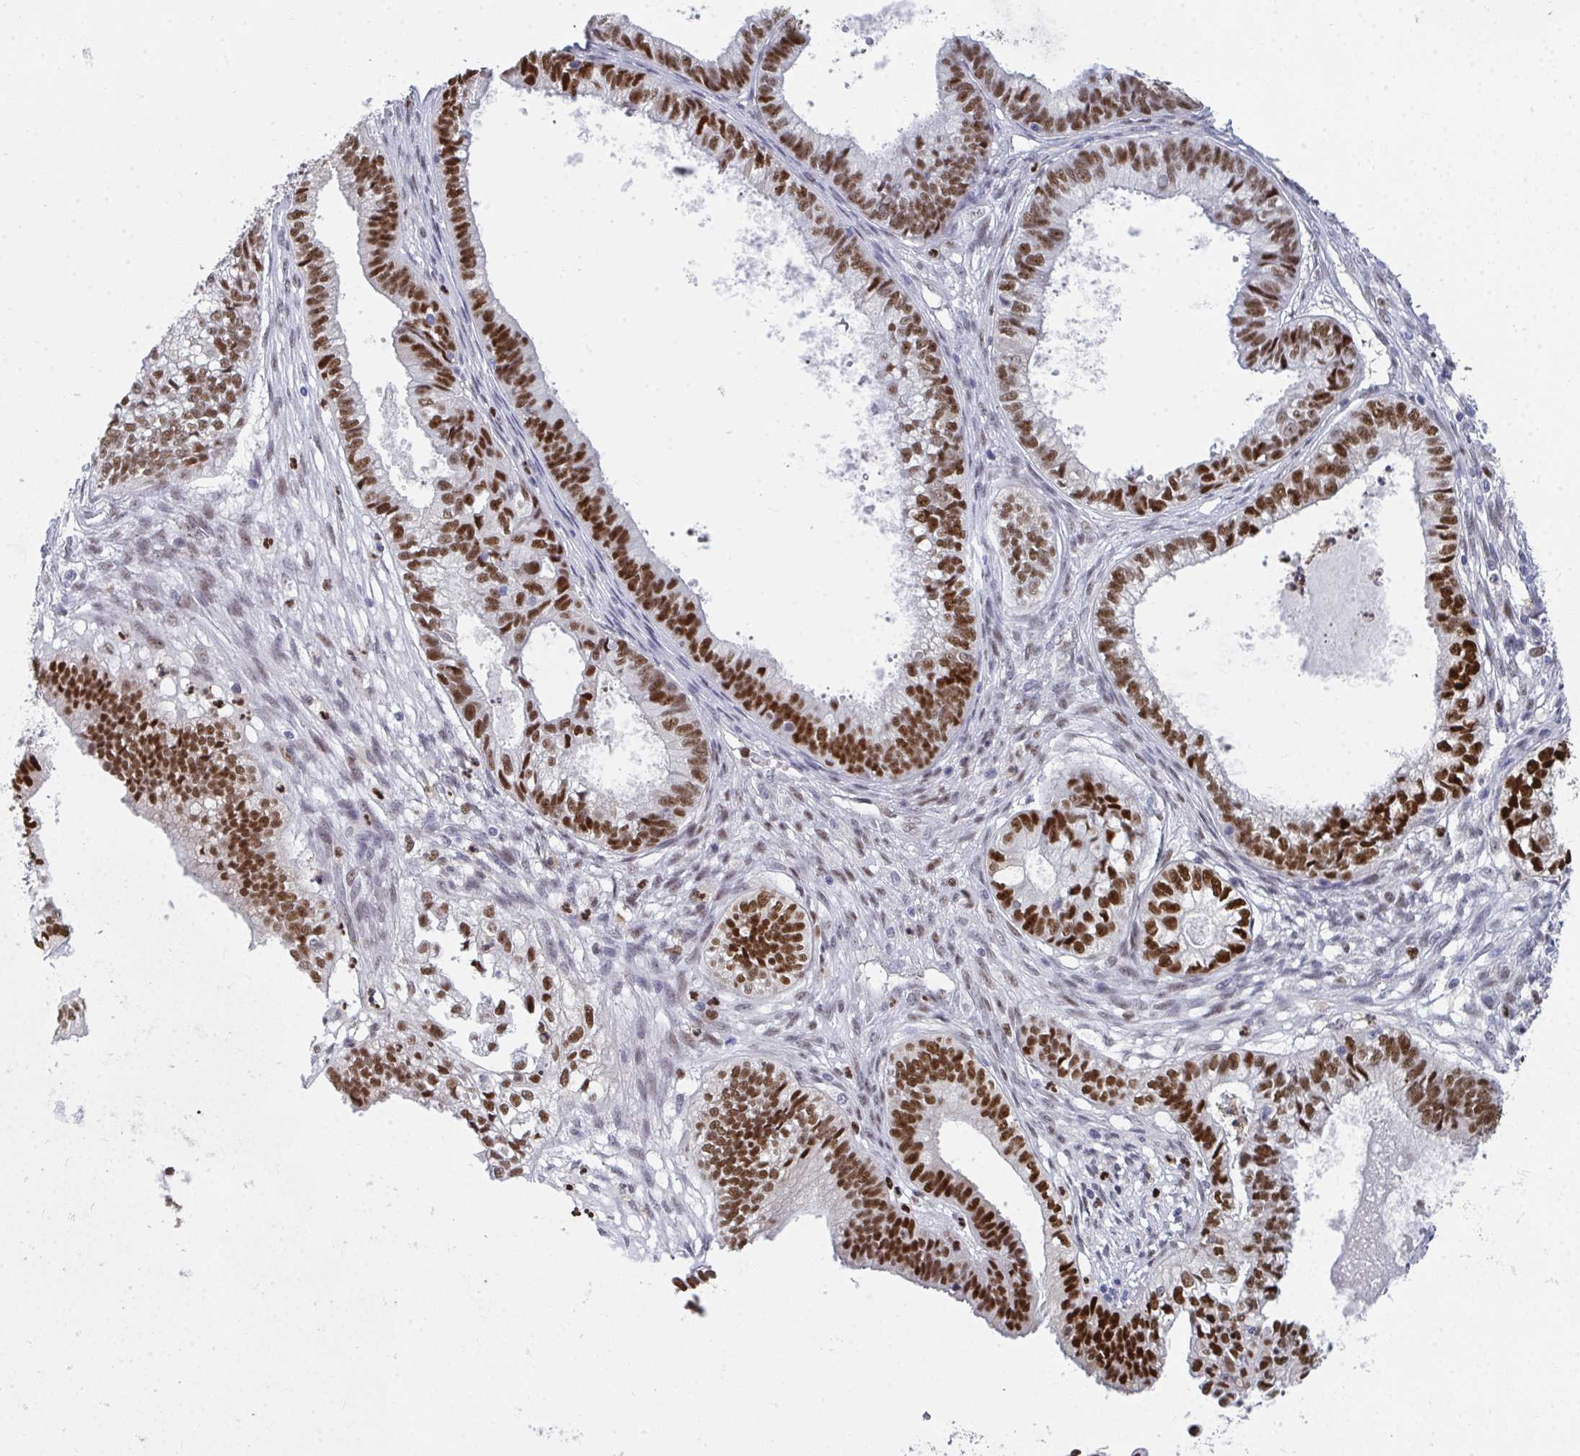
{"staining": {"intensity": "strong", "quantity": ">75%", "location": "nuclear"}, "tissue": "ovarian cancer", "cell_type": "Tumor cells", "image_type": "cancer", "snomed": [{"axis": "morphology", "description": "Carcinoma, endometroid"}, {"axis": "topography", "description": "Ovary"}], "caption": "Tumor cells demonstrate high levels of strong nuclear expression in about >75% of cells in human ovarian cancer. (IHC, brightfield microscopy, high magnification).", "gene": "JDP2", "patient": {"sex": "female", "age": 64}}